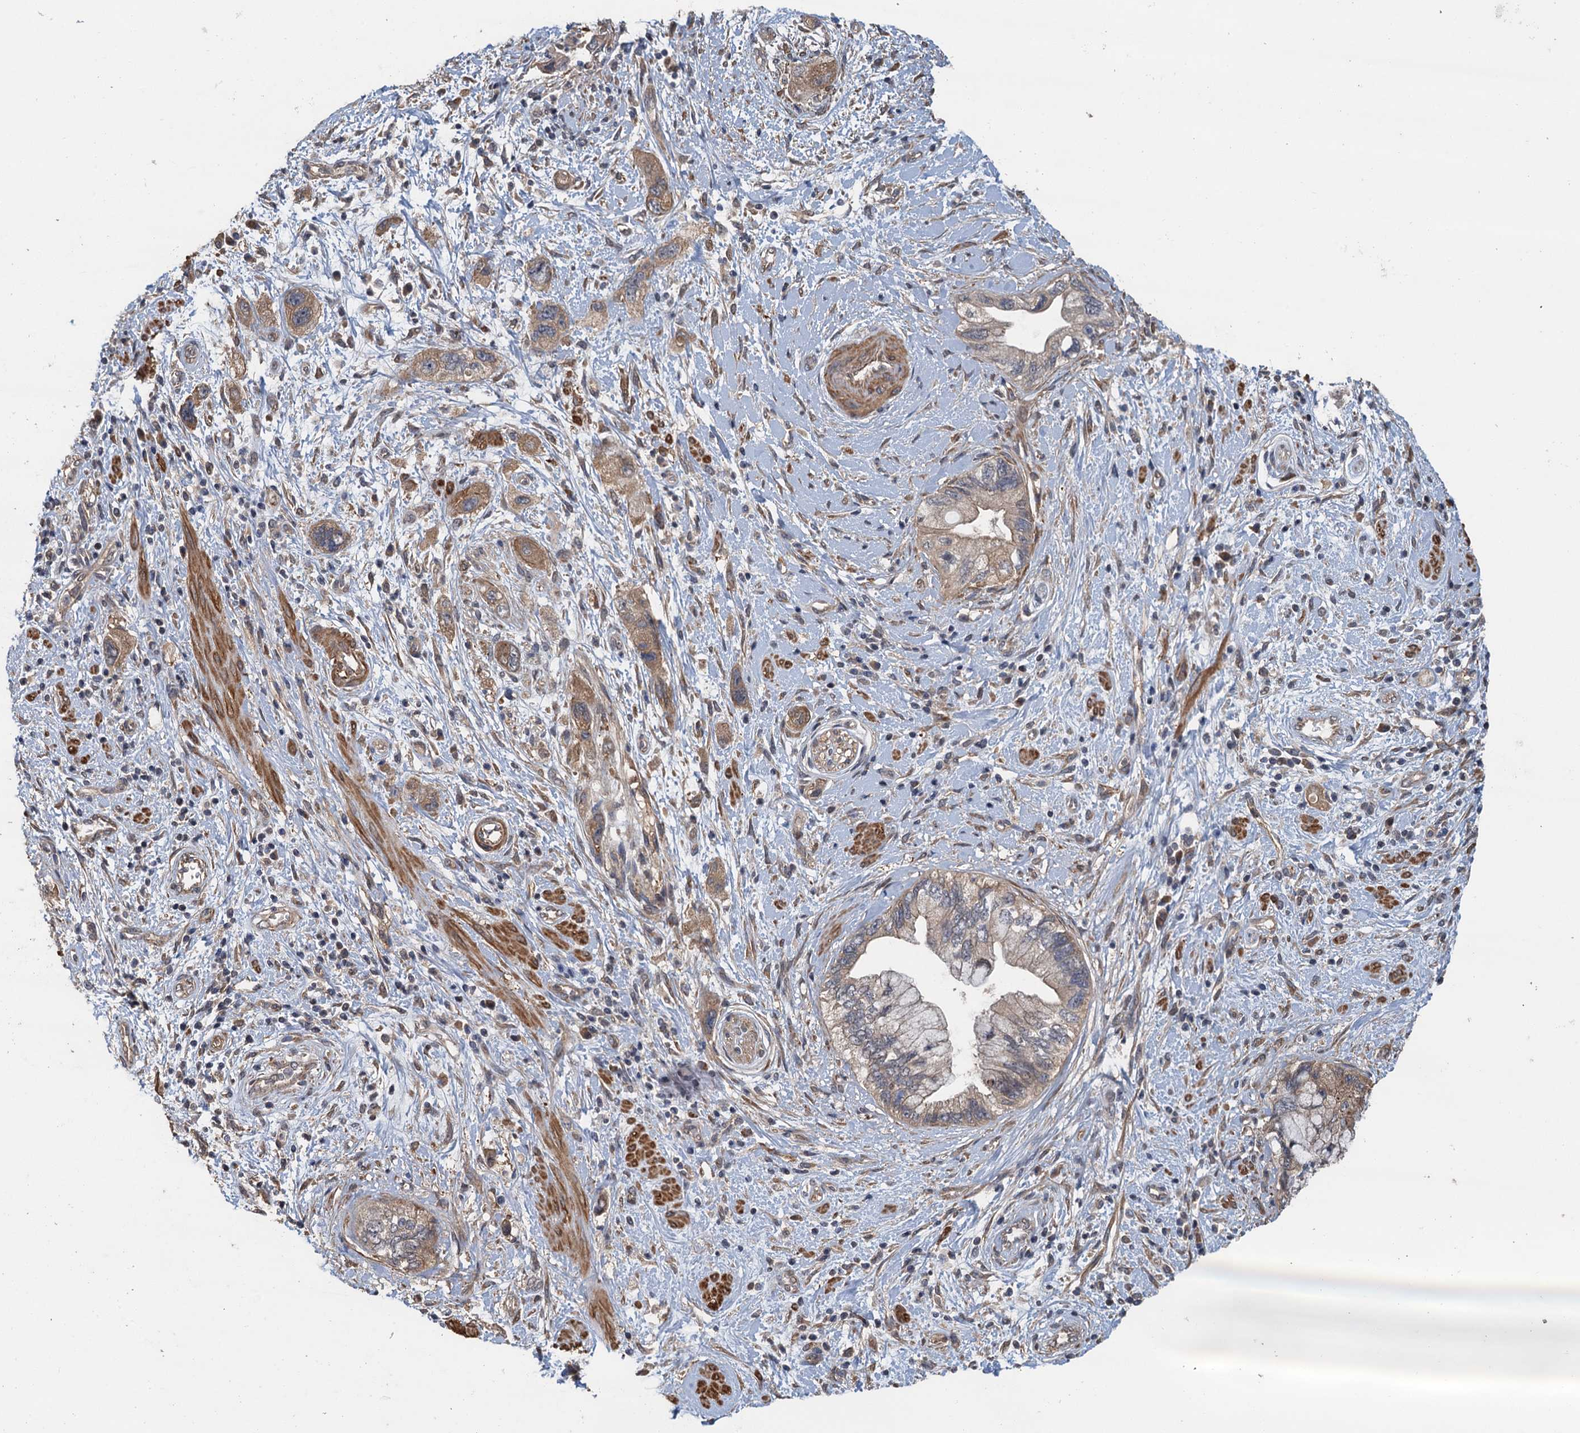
{"staining": {"intensity": "moderate", "quantity": ">75%", "location": "cytoplasmic/membranous"}, "tissue": "pancreatic cancer", "cell_type": "Tumor cells", "image_type": "cancer", "snomed": [{"axis": "morphology", "description": "Adenocarcinoma, NOS"}, {"axis": "topography", "description": "Pancreas"}], "caption": "About >75% of tumor cells in pancreatic cancer reveal moderate cytoplasmic/membranous protein positivity as visualized by brown immunohistochemical staining.", "gene": "MEAK7", "patient": {"sex": "female", "age": 73}}